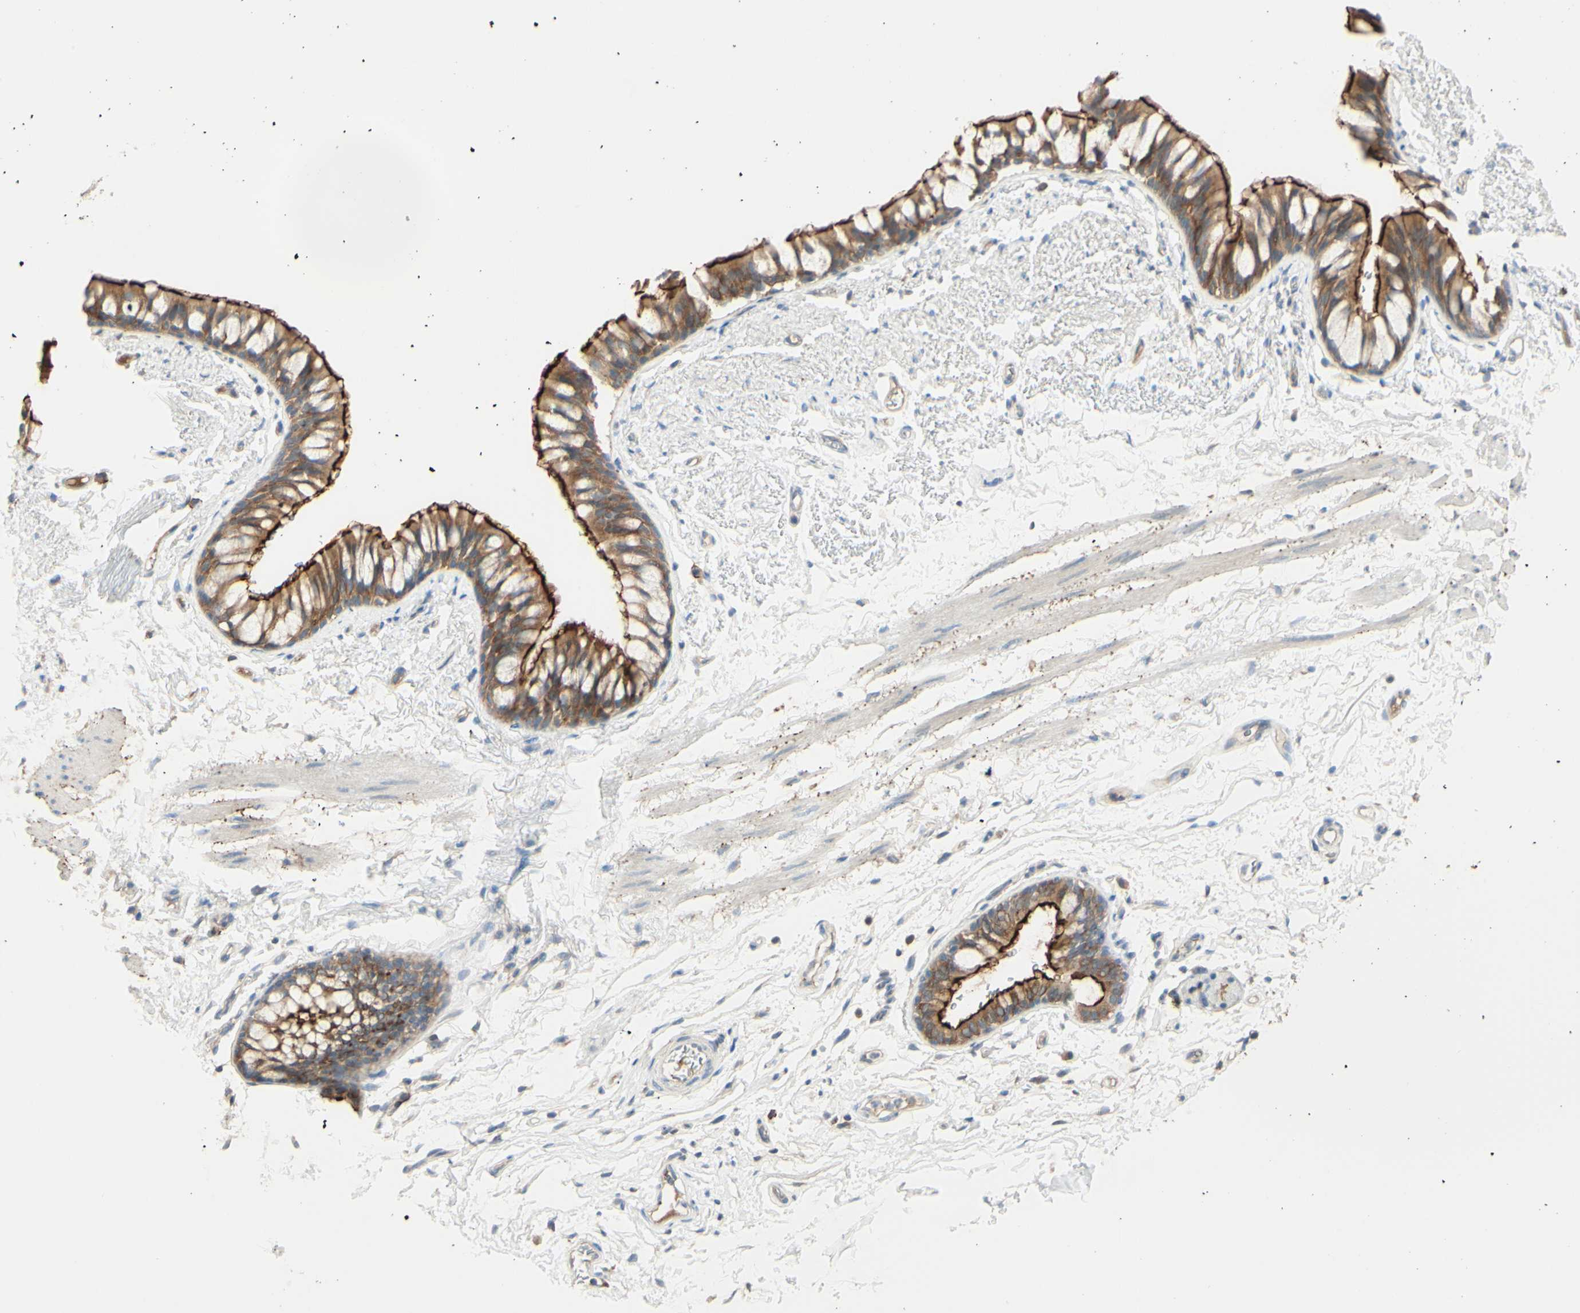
{"staining": {"intensity": "weak", "quantity": "25%-75%", "location": "cytoplasmic/membranous"}, "tissue": "adipose tissue", "cell_type": "Adipocytes", "image_type": "normal", "snomed": [{"axis": "morphology", "description": "Normal tissue, NOS"}, {"axis": "topography", "description": "Bronchus"}], "caption": "Immunohistochemistry (IHC) (DAB) staining of benign adipose tissue demonstrates weak cytoplasmic/membranous protein staining in about 25%-75% of adipocytes.", "gene": "MTM1", "patient": {"sex": "female", "age": 73}}